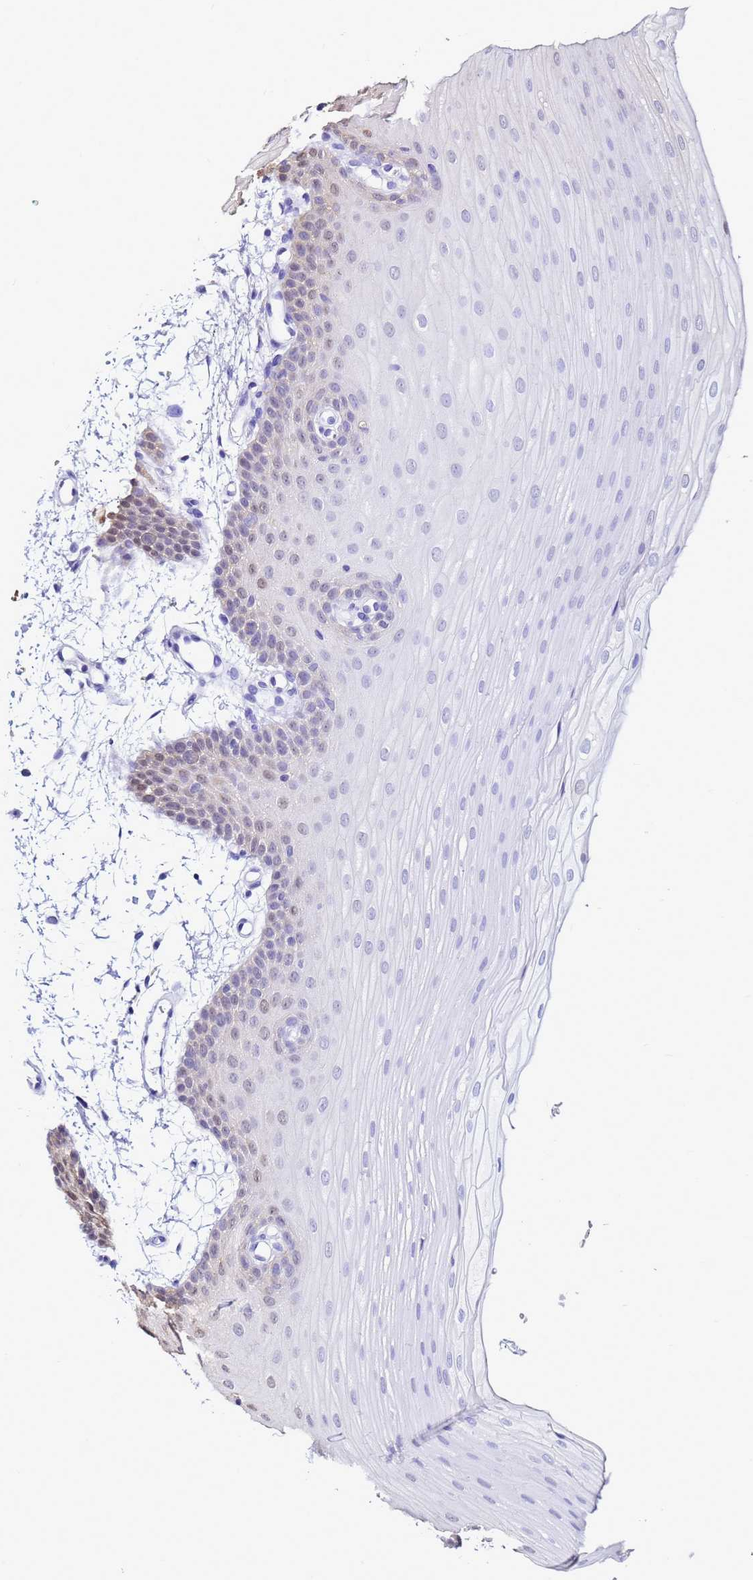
{"staining": {"intensity": "weak", "quantity": "25%-75%", "location": "nuclear"}, "tissue": "oral mucosa", "cell_type": "Squamous epithelial cells", "image_type": "normal", "snomed": [{"axis": "morphology", "description": "Normal tissue, NOS"}, {"axis": "topography", "description": "Oral tissue"}], "caption": "Oral mucosa stained with immunohistochemistry (IHC) exhibits weak nuclear staining in about 25%-75% of squamous epithelial cells. (Stains: DAB in brown, nuclei in blue, Microscopy: brightfield microscopy at high magnification).", "gene": "S100A2", "patient": {"sex": "male", "age": 68}}